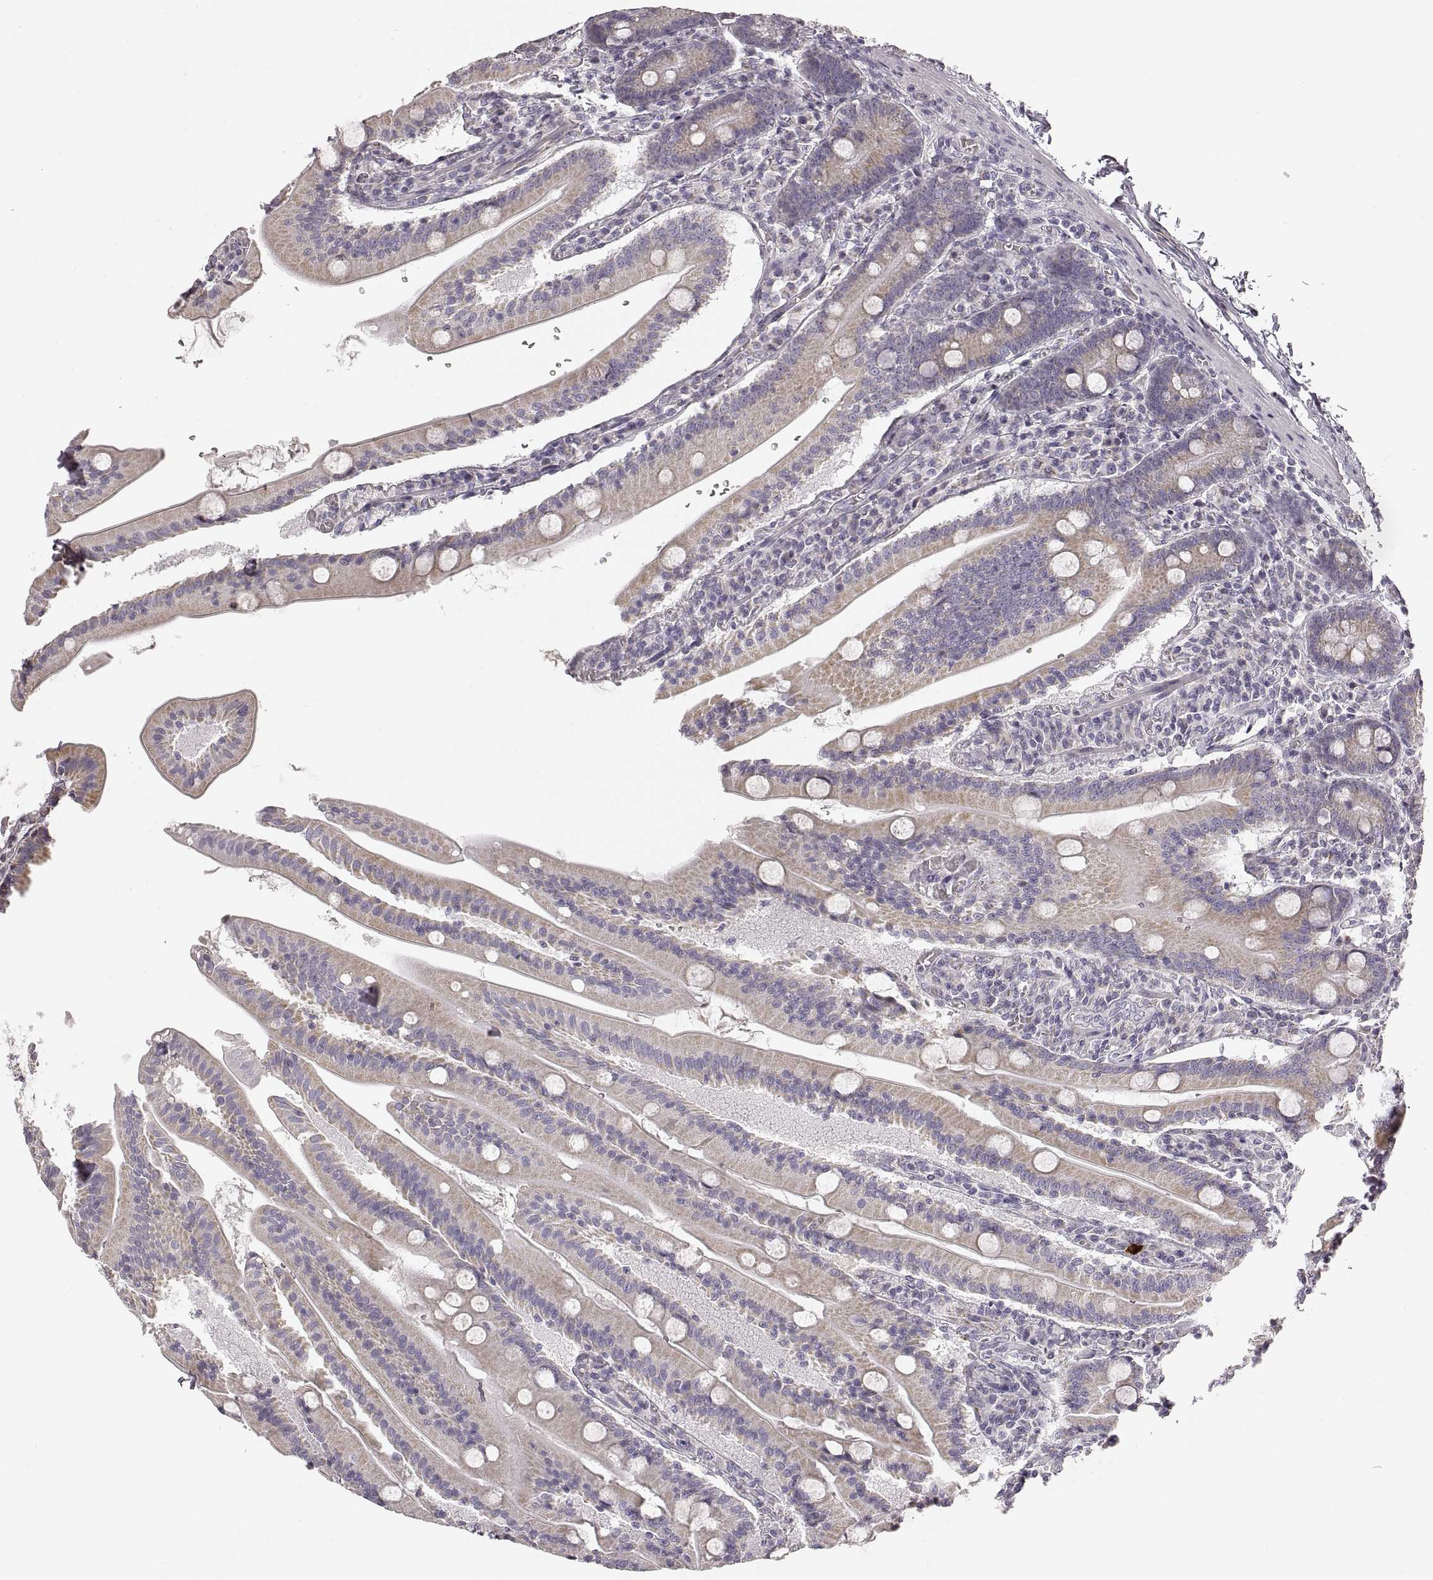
{"staining": {"intensity": "moderate", "quantity": ">75%", "location": "cytoplasmic/membranous"}, "tissue": "small intestine", "cell_type": "Glandular cells", "image_type": "normal", "snomed": [{"axis": "morphology", "description": "Normal tissue, NOS"}, {"axis": "topography", "description": "Small intestine"}], "caption": "Approximately >75% of glandular cells in normal small intestine display moderate cytoplasmic/membranous protein staining as visualized by brown immunohistochemical staining.", "gene": "RDH13", "patient": {"sex": "male", "age": 37}}